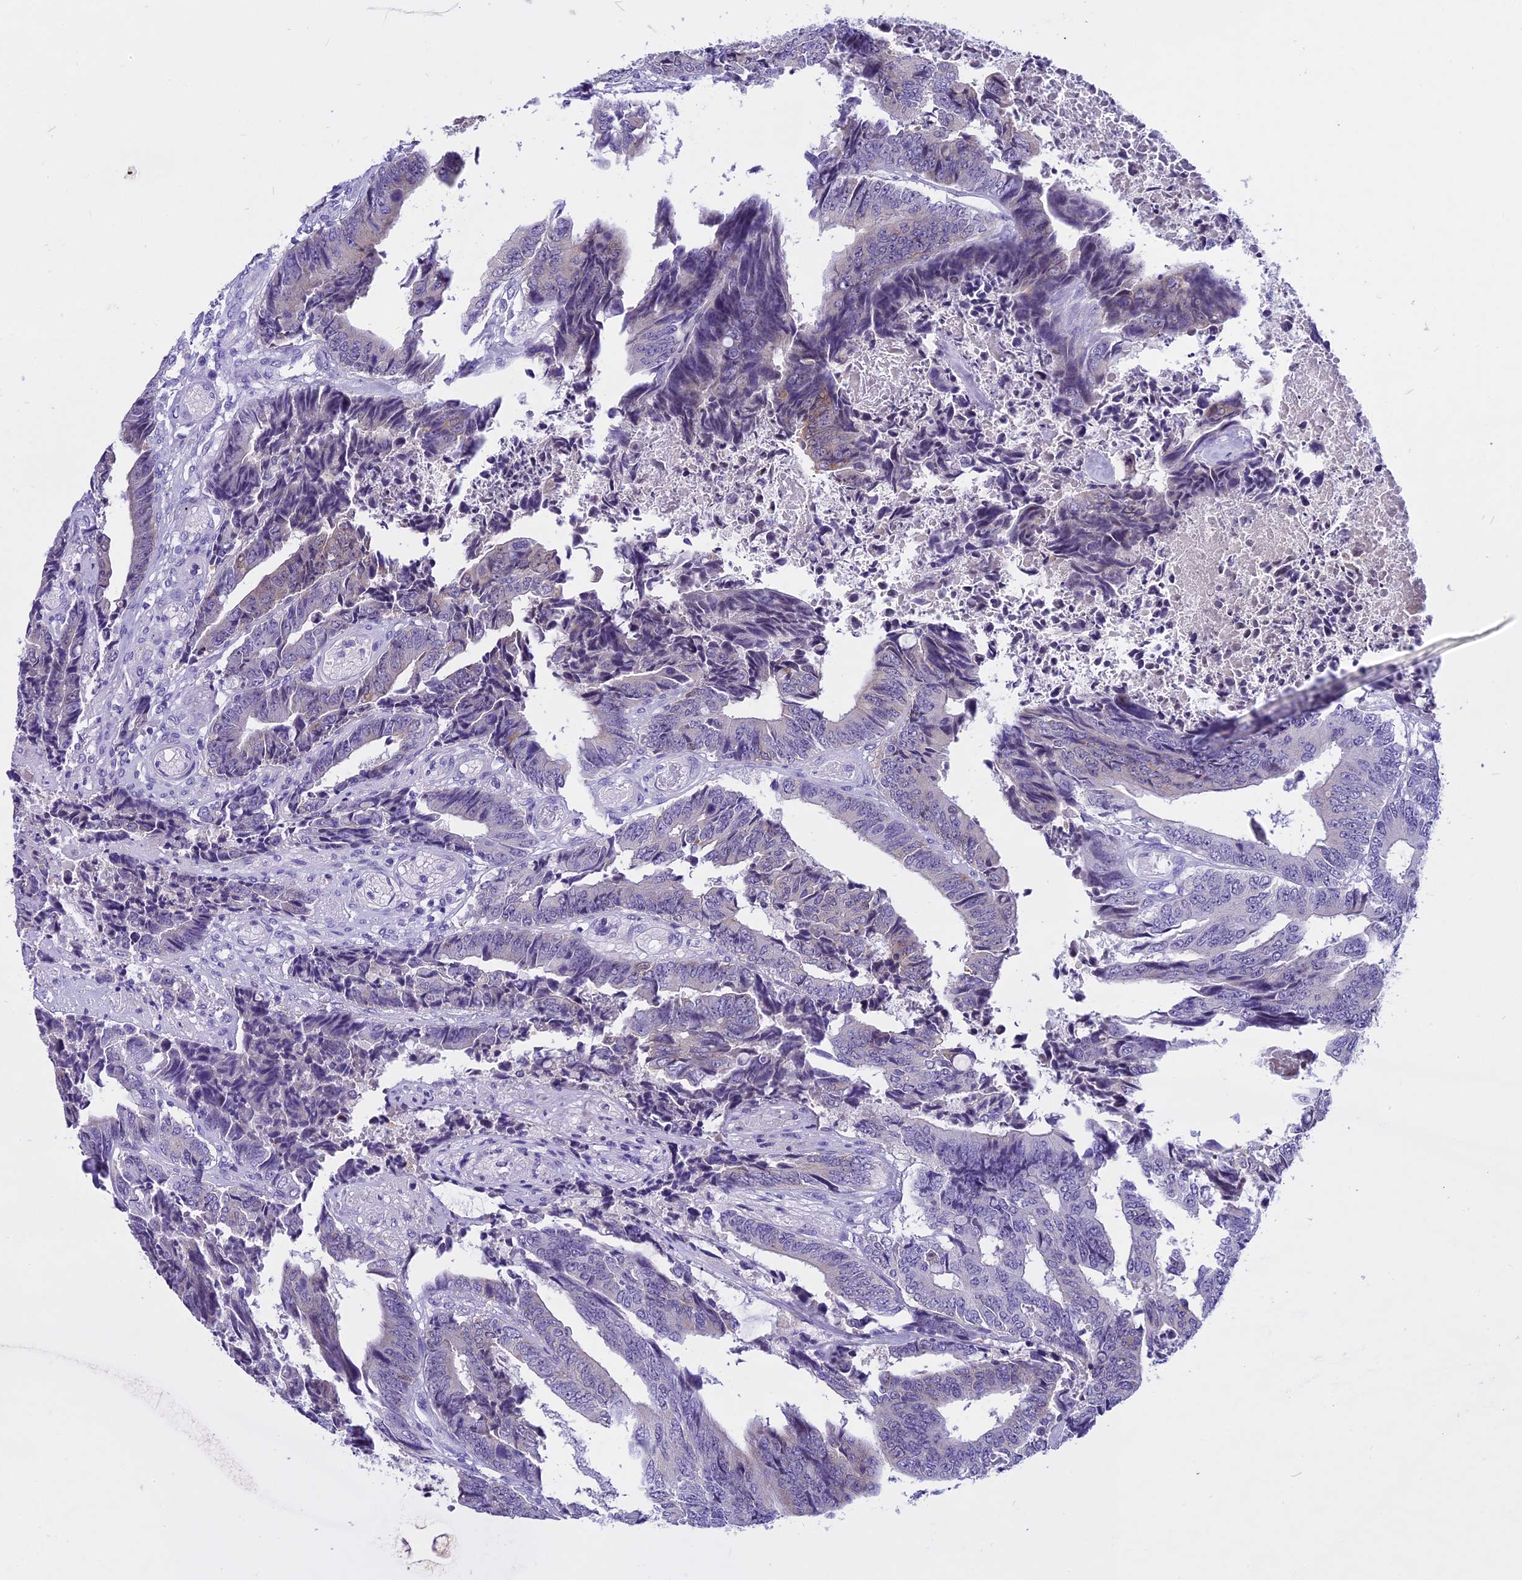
{"staining": {"intensity": "negative", "quantity": "none", "location": "none"}, "tissue": "colorectal cancer", "cell_type": "Tumor cells", "image_type": "cancer", "snomed": [{"axis": "morphology", "description": "Adenocarcinoma, NOS"}, {"axis": "topography", "description": "Rectum"}], "caption": "Human adenocarcinoma (colorectal) stained for a protein using IHC shows no positivity in tumor cells.", "gene": "KCTD14", "patient": {"sex": "male", "age": 84}}